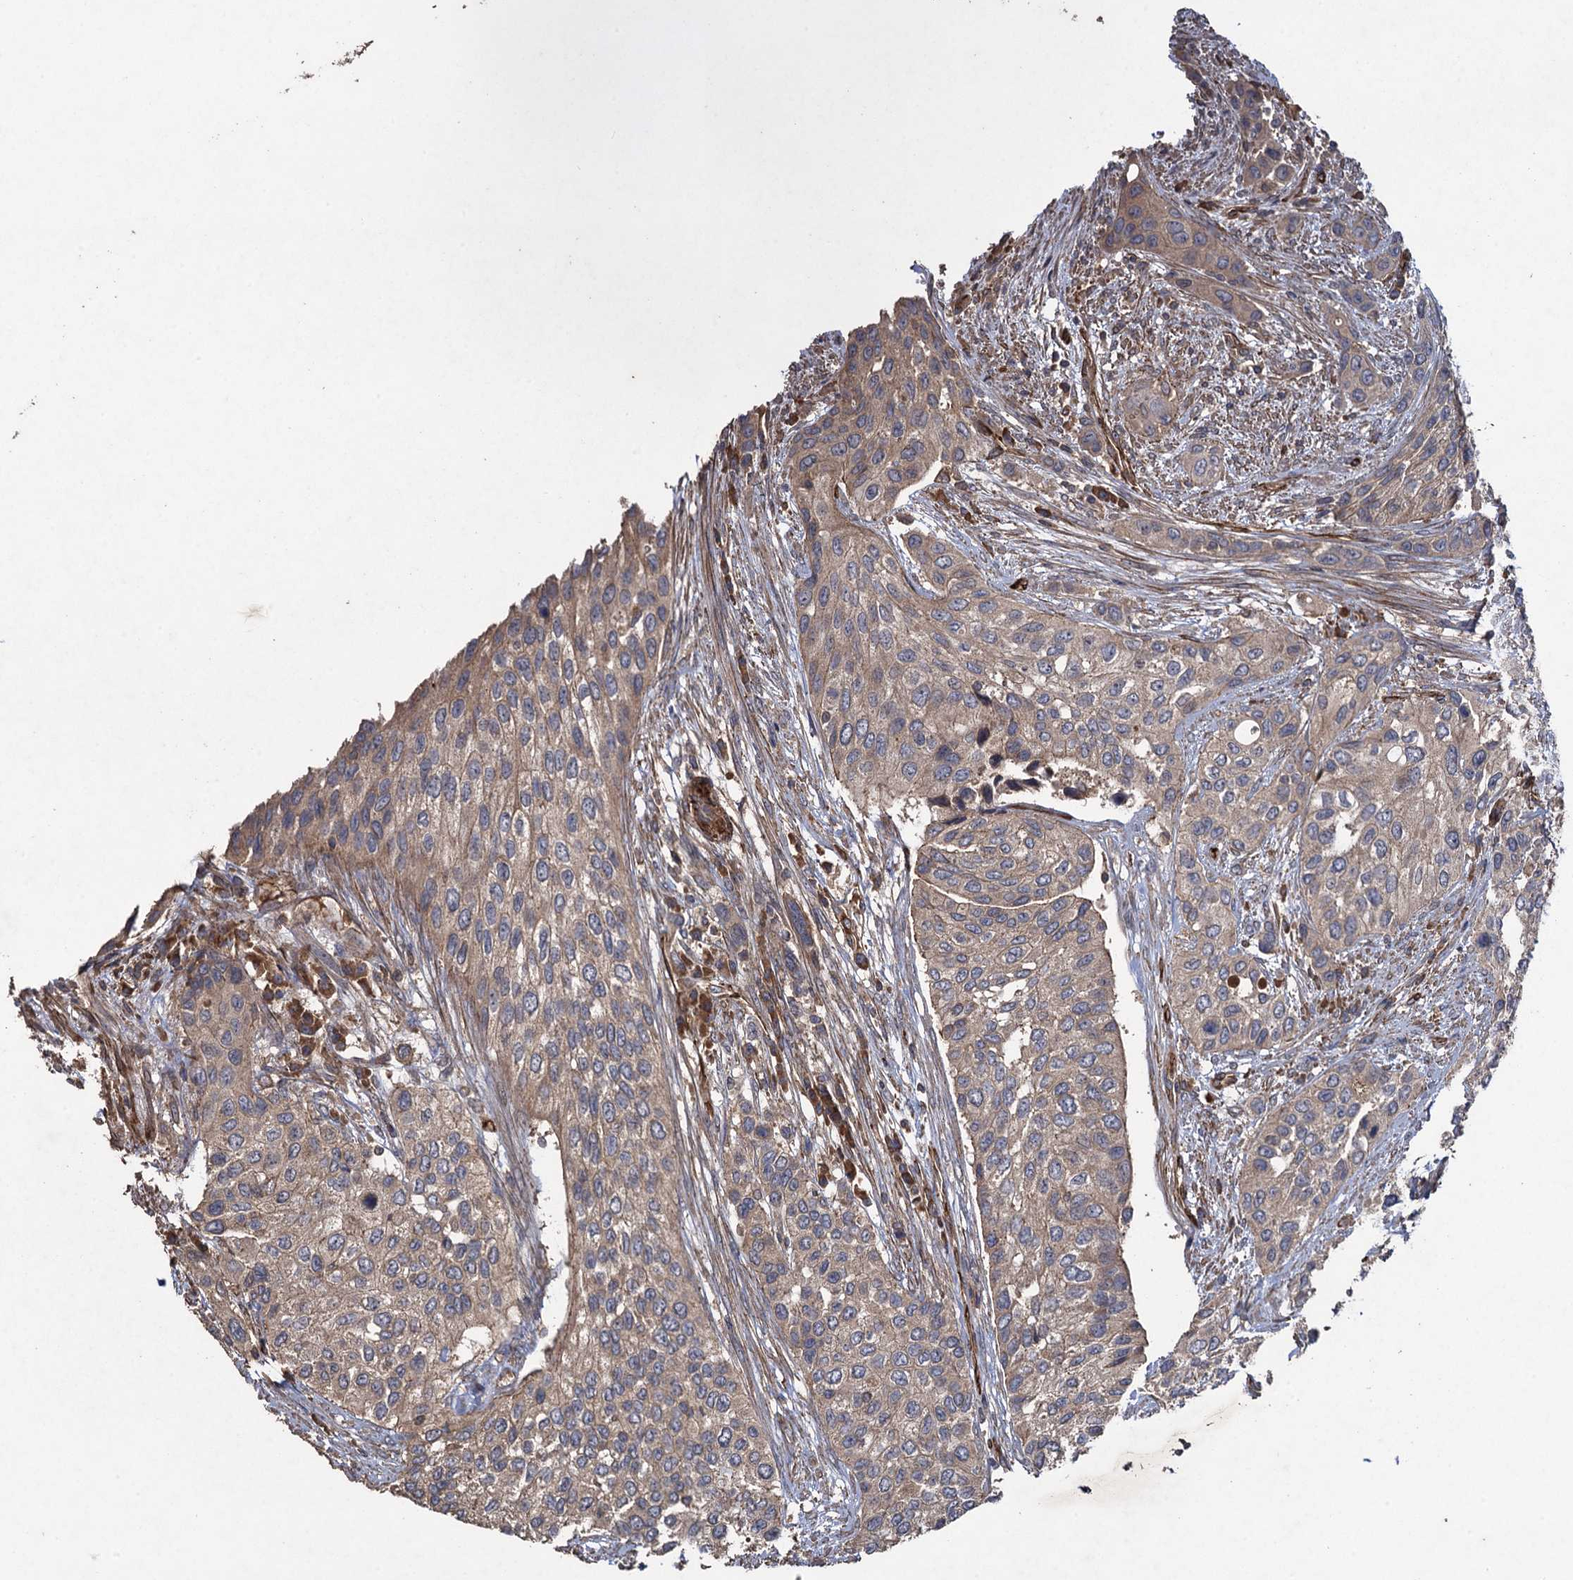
{"staining": {"intensity": "weak", "quantity": "25%-75%", "location": "cytoplasmic/membranous"}, "tissue": "urothelial cancer", "cell_type": "Tumor cells", "image_type": "cancer", "snomed": [{"axis": "morphology", "description": "Normal tissue, NOS"}, {"axis": "morphology", "description": "Urothelial carcinoma, High grade"}, {"axis": "topography", "description": "Vascular tissue"}, {"axis": "topography", "description": "Urinary bladder"}], "caption": "Tumor cells reveal low levels of weak cytoplasmic/membranous staining in approximately 25%-75% of cells in human urothelial cancer.", "gene": "TXNDC11", "patient": {"sex": "female", "age": 56}}